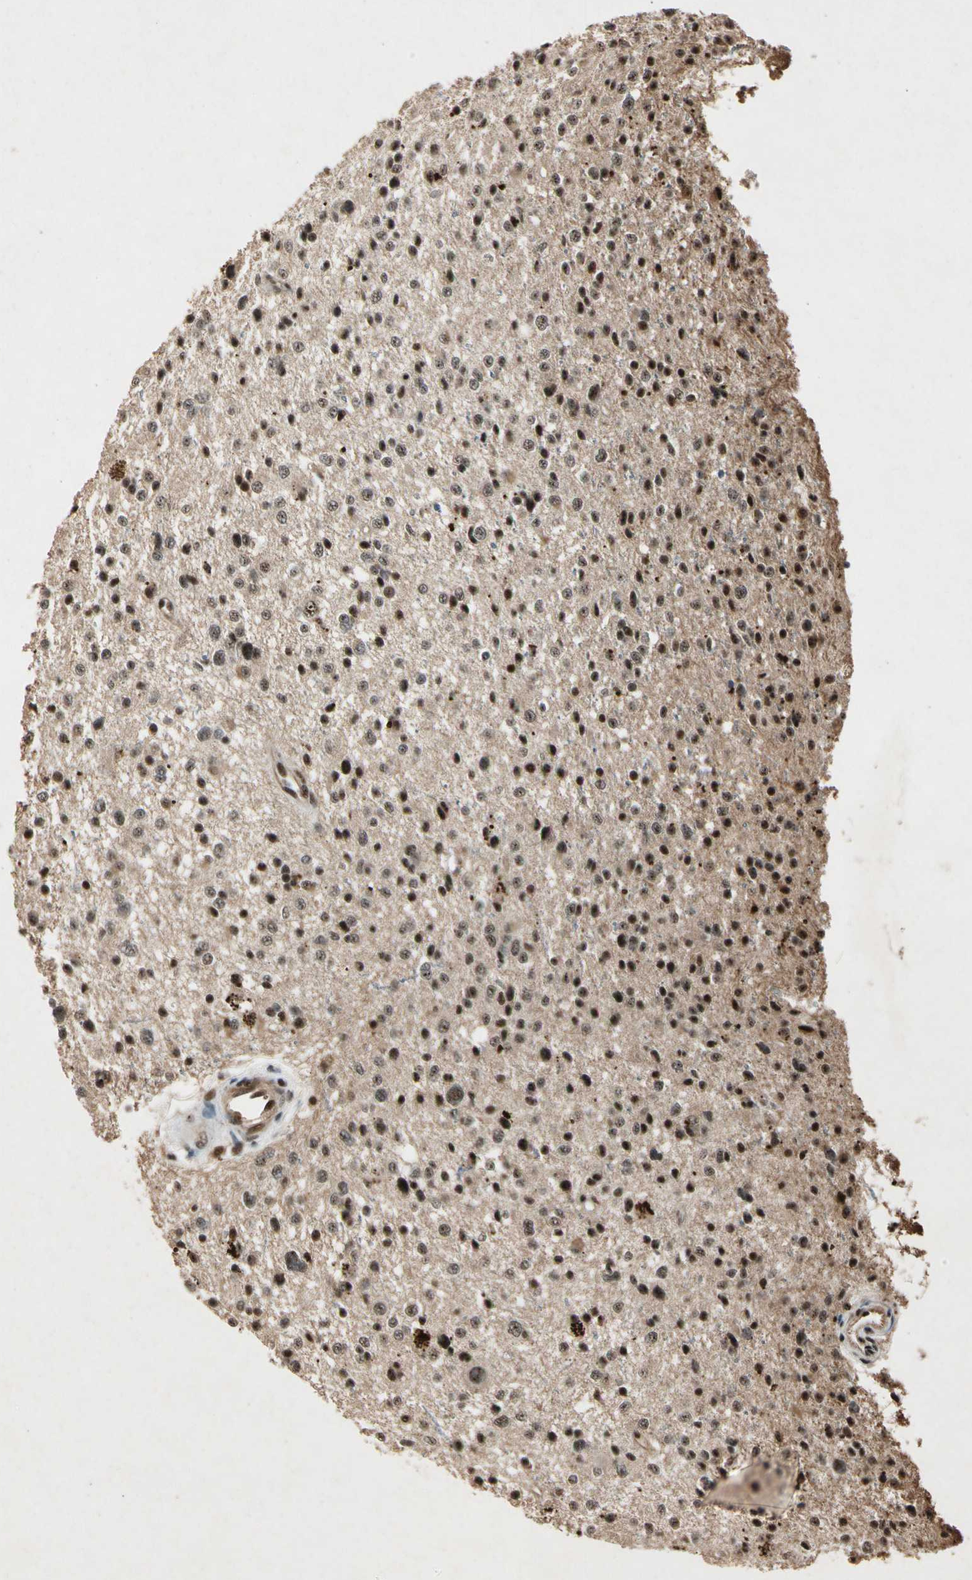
{"staining": {"intensity": "strong", "quantity": "25%-75%", "location": "cytoplasmic/membranous,nuclear"}, "tissue": "glioma", "cell_type": "Tumor cells", "image_type": "cancer", "snomed": [{"axis": "morphology", "description": "Glioma, malignant, Low grade"}, {"axis": "topography", "description": "Brain"}], "caption": "Tumor cells reveal strong cytoplasmic/membranous and nuclear expression in about 25%-75% of cells in glioma.", "gene": "PML", "patient": {"sex": "female", "age": 37}}